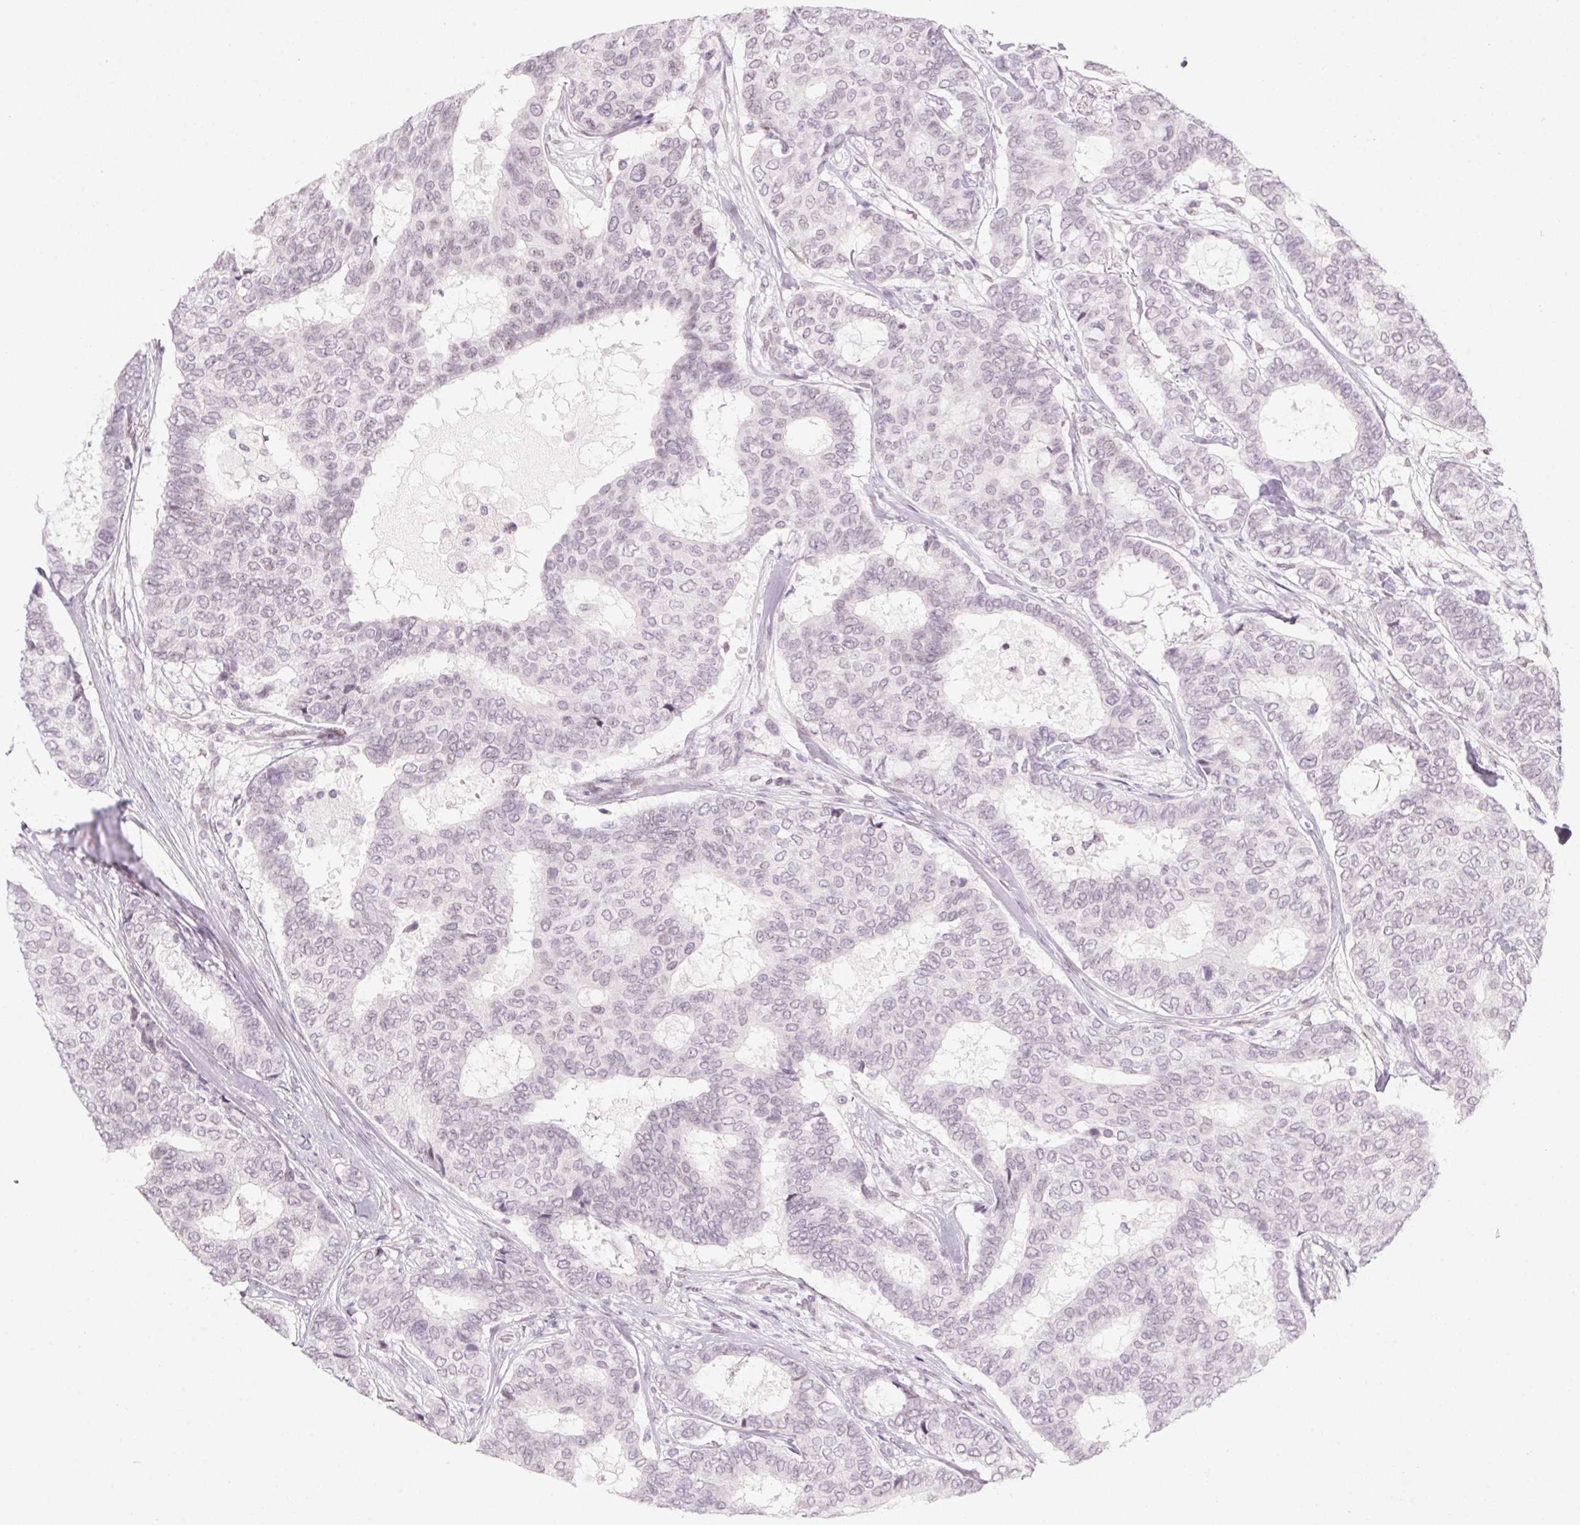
{"staining": {"intensity": "negative", "quantity": "none", "location": "none"}, "tissue": "breast cancer", "cell_type": "Tumor cells", "image_type": "cancer", "snomed": [{"axis": "morphology", "description": "Duct carcinoma"}, {"axis": "topography", "description": "Breast"}], "caption": "Immunohistochemistry histopathology image of neoplastic tissue: breast infiltrating ductal carcinoma stained with DAB (3,3'-diaminobenzidine) shows no significant protein expression in tumor cells. The staining was performed using DAB to visualize the protein expression in brown, while the nuclei were stained in blue with hematoxylin (Magnification: 20x).", "gene": "KCNQ2", "patient": {"sex": "female", "age": 75}}